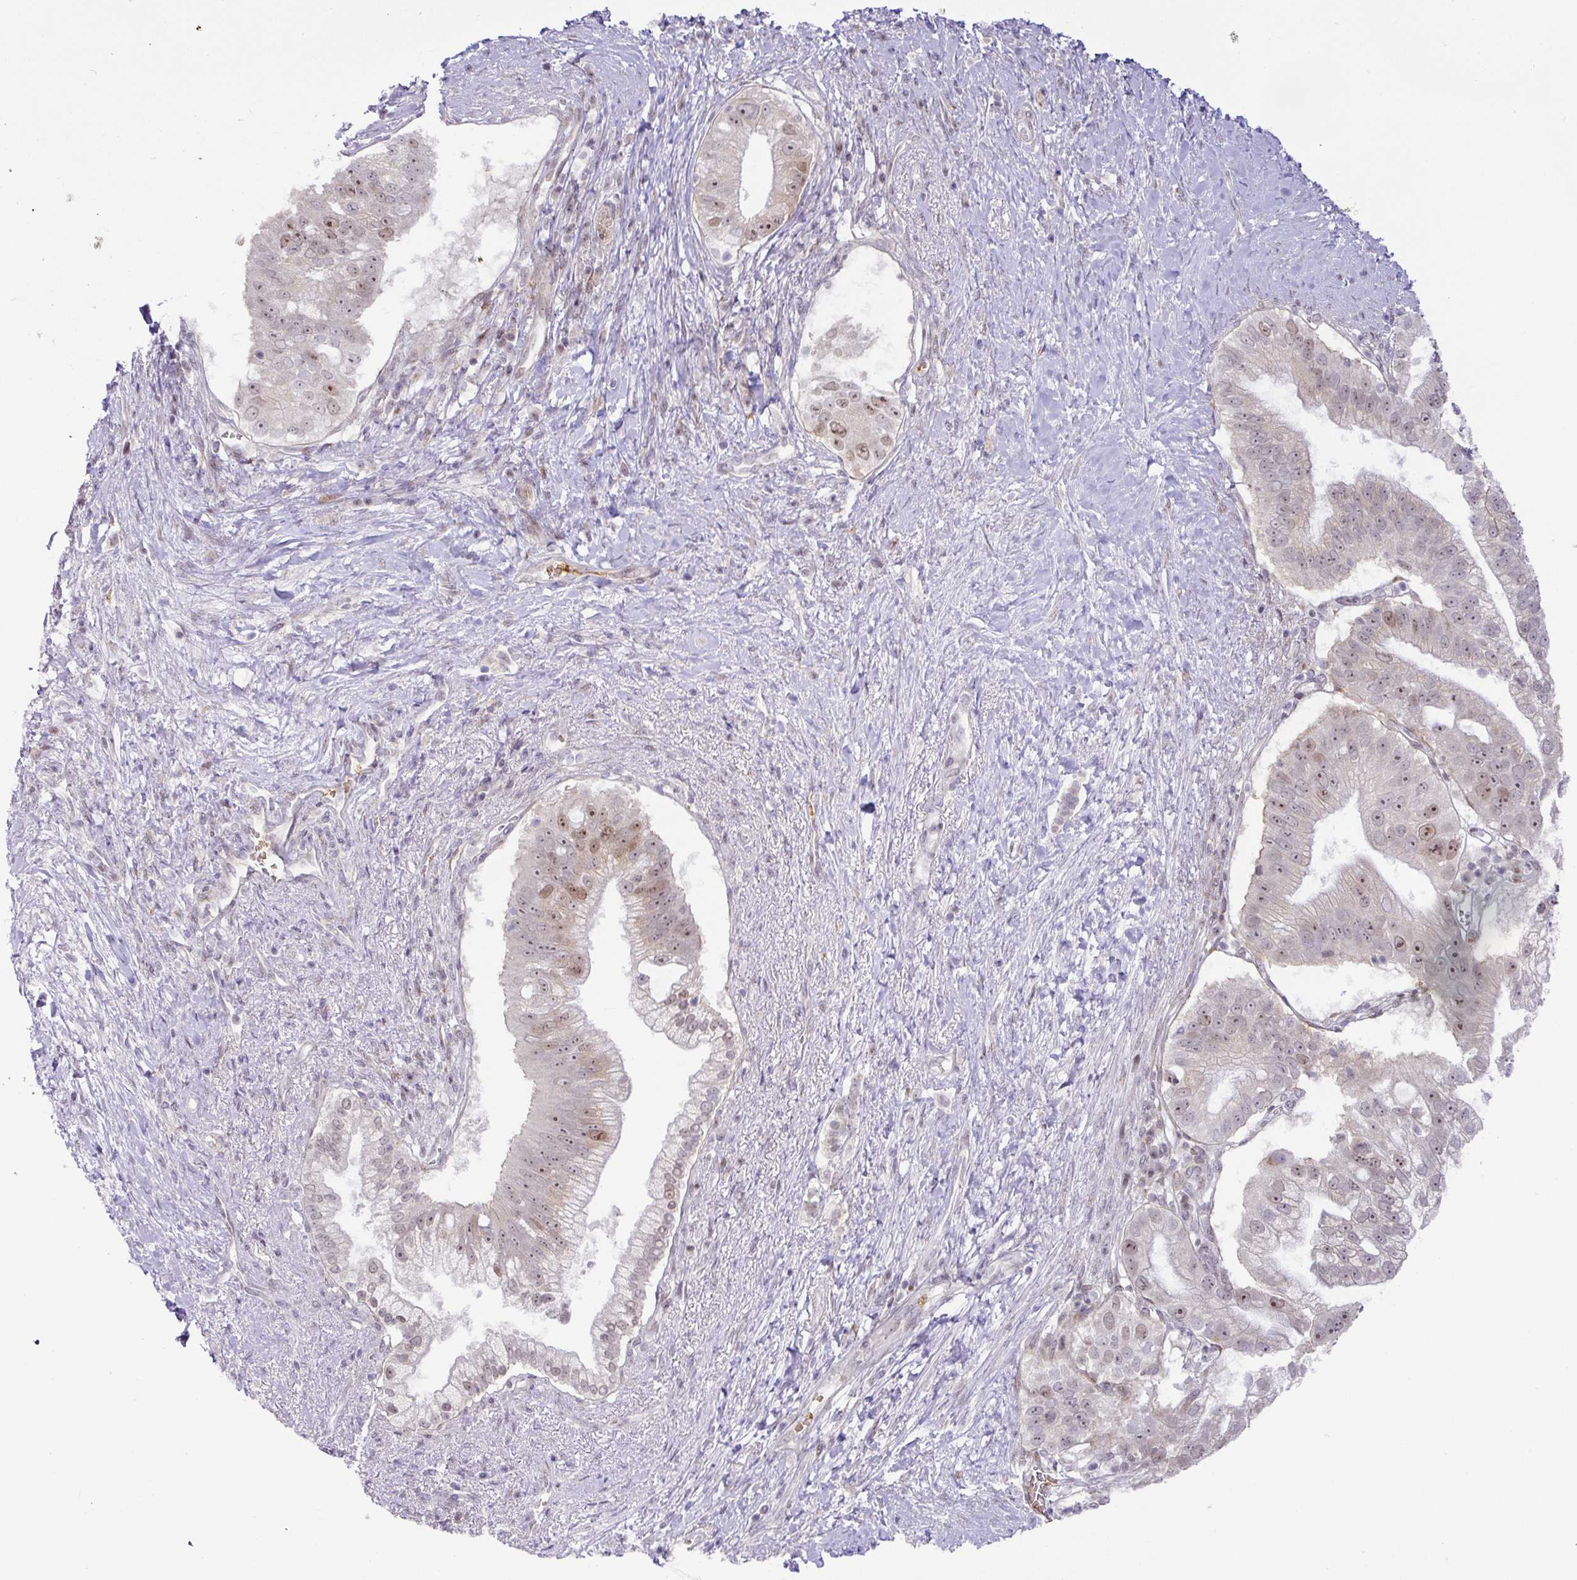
{"staining": {"intensity": "moderate", "quantity": "25%-75%", "location": "nuclear"}, "tissue": "pancreatic cancer", "cell_type": "Tumor cells", "image_type": "cancer", "snomed": [{"axis": "morphology", "description": "Adenocarcinoma, NOS"}, {"axis": "topography", "description": "Pancreas"}], "caption": "This is a histology image of immunohistochemistry (IHC) staining of pancreatic adenocarcinoma, which shows moderate expression in the nuclear of tumor cells.", "gene": "PARP2", "patient": {"sex": "male", "age": 70}}